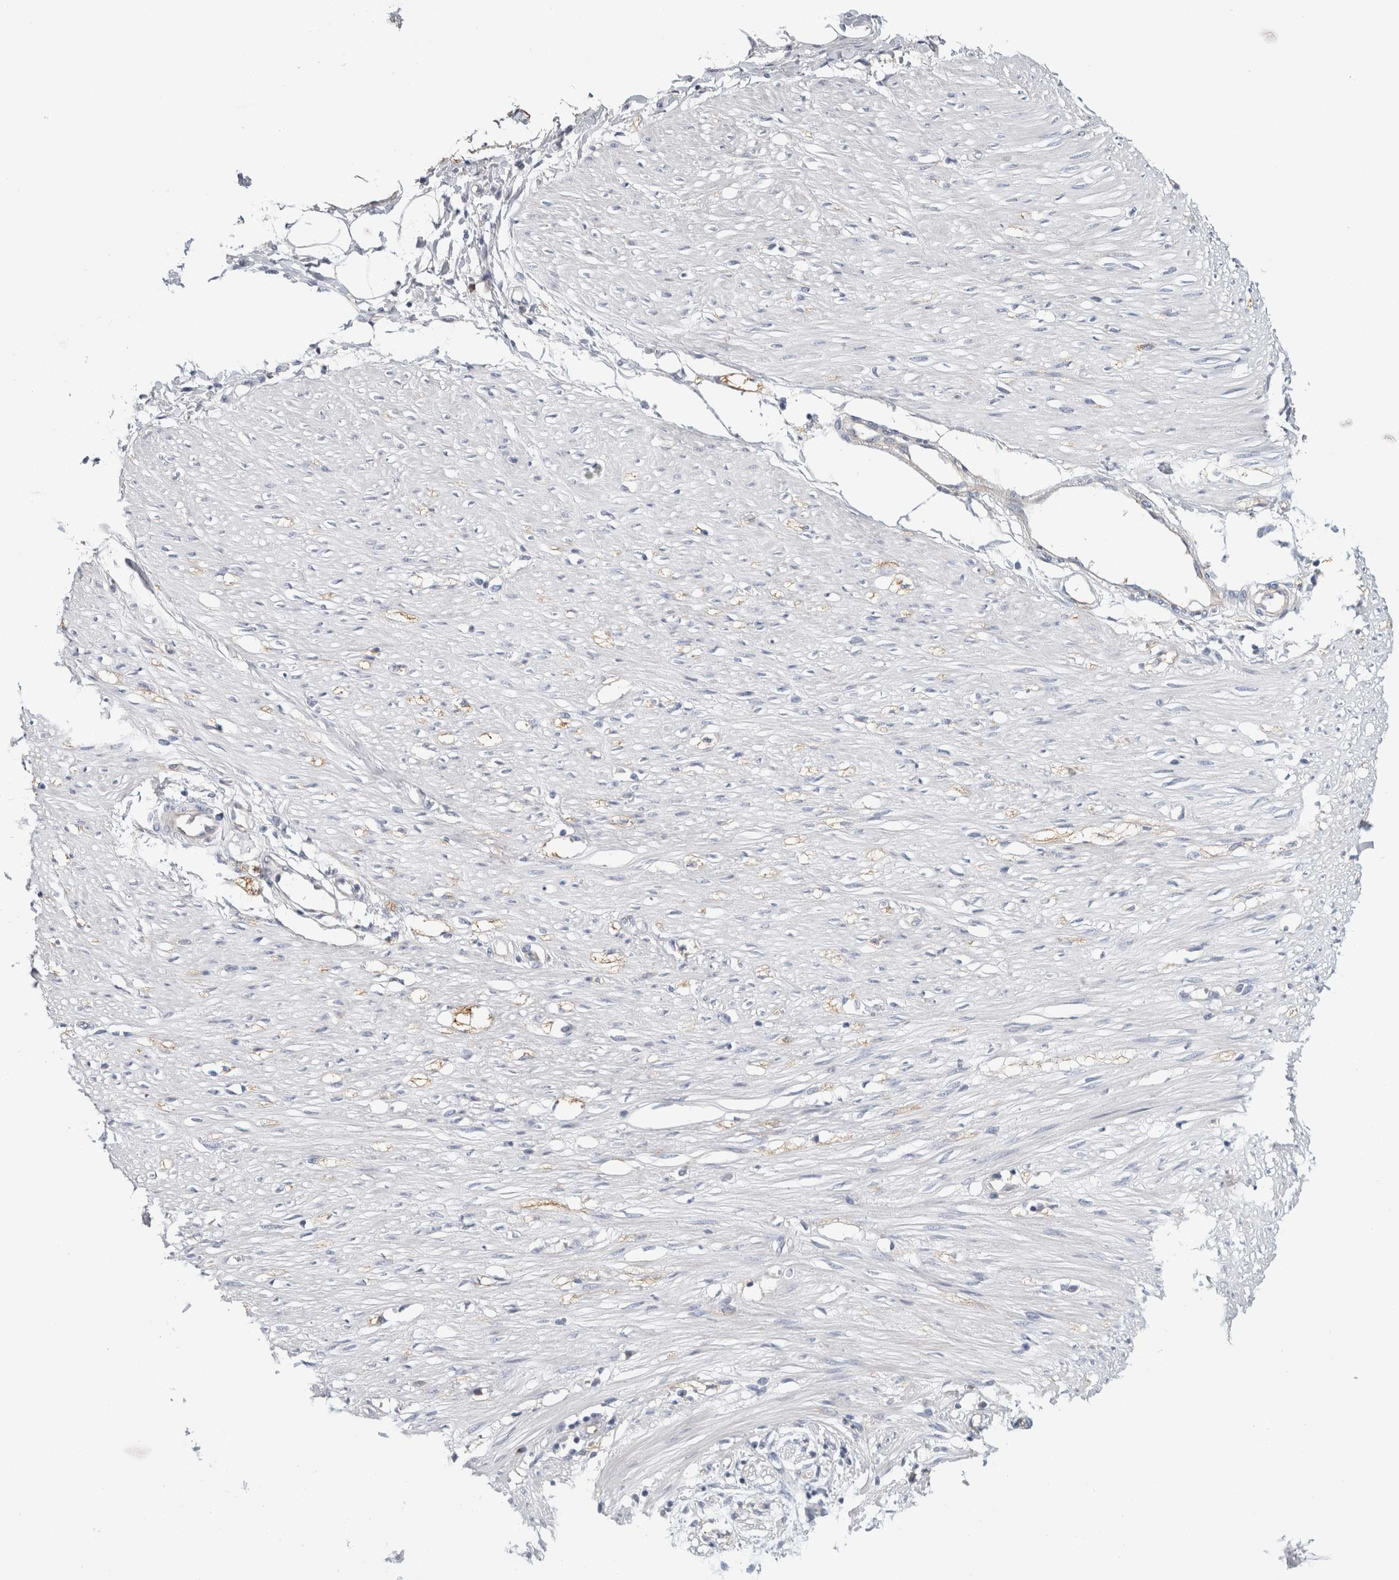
{"staining": {"intensity": "negative", "quantity": "none", "location": "none"}, "tissue": "adipose tissue", "cell_type": "Adipocytes", "image_type": "normal", "snomed": [{"axis": "morphology", "description": "Normal tissue, NOS"}, {"axis": "morphology", "description": "Adenocarcinoma, NOS"}, {"axis": "topography", "description": "Colon"}, {"axis": "topography", "description": "Peripheral nerve tissue"}], "caption": "IHC image of unremarkable adipose tissue stained for a protein (brown), which reveals no expression in adipocytes.", "gene": "CD55", "patient": {"sex": "male", "age": 14}}